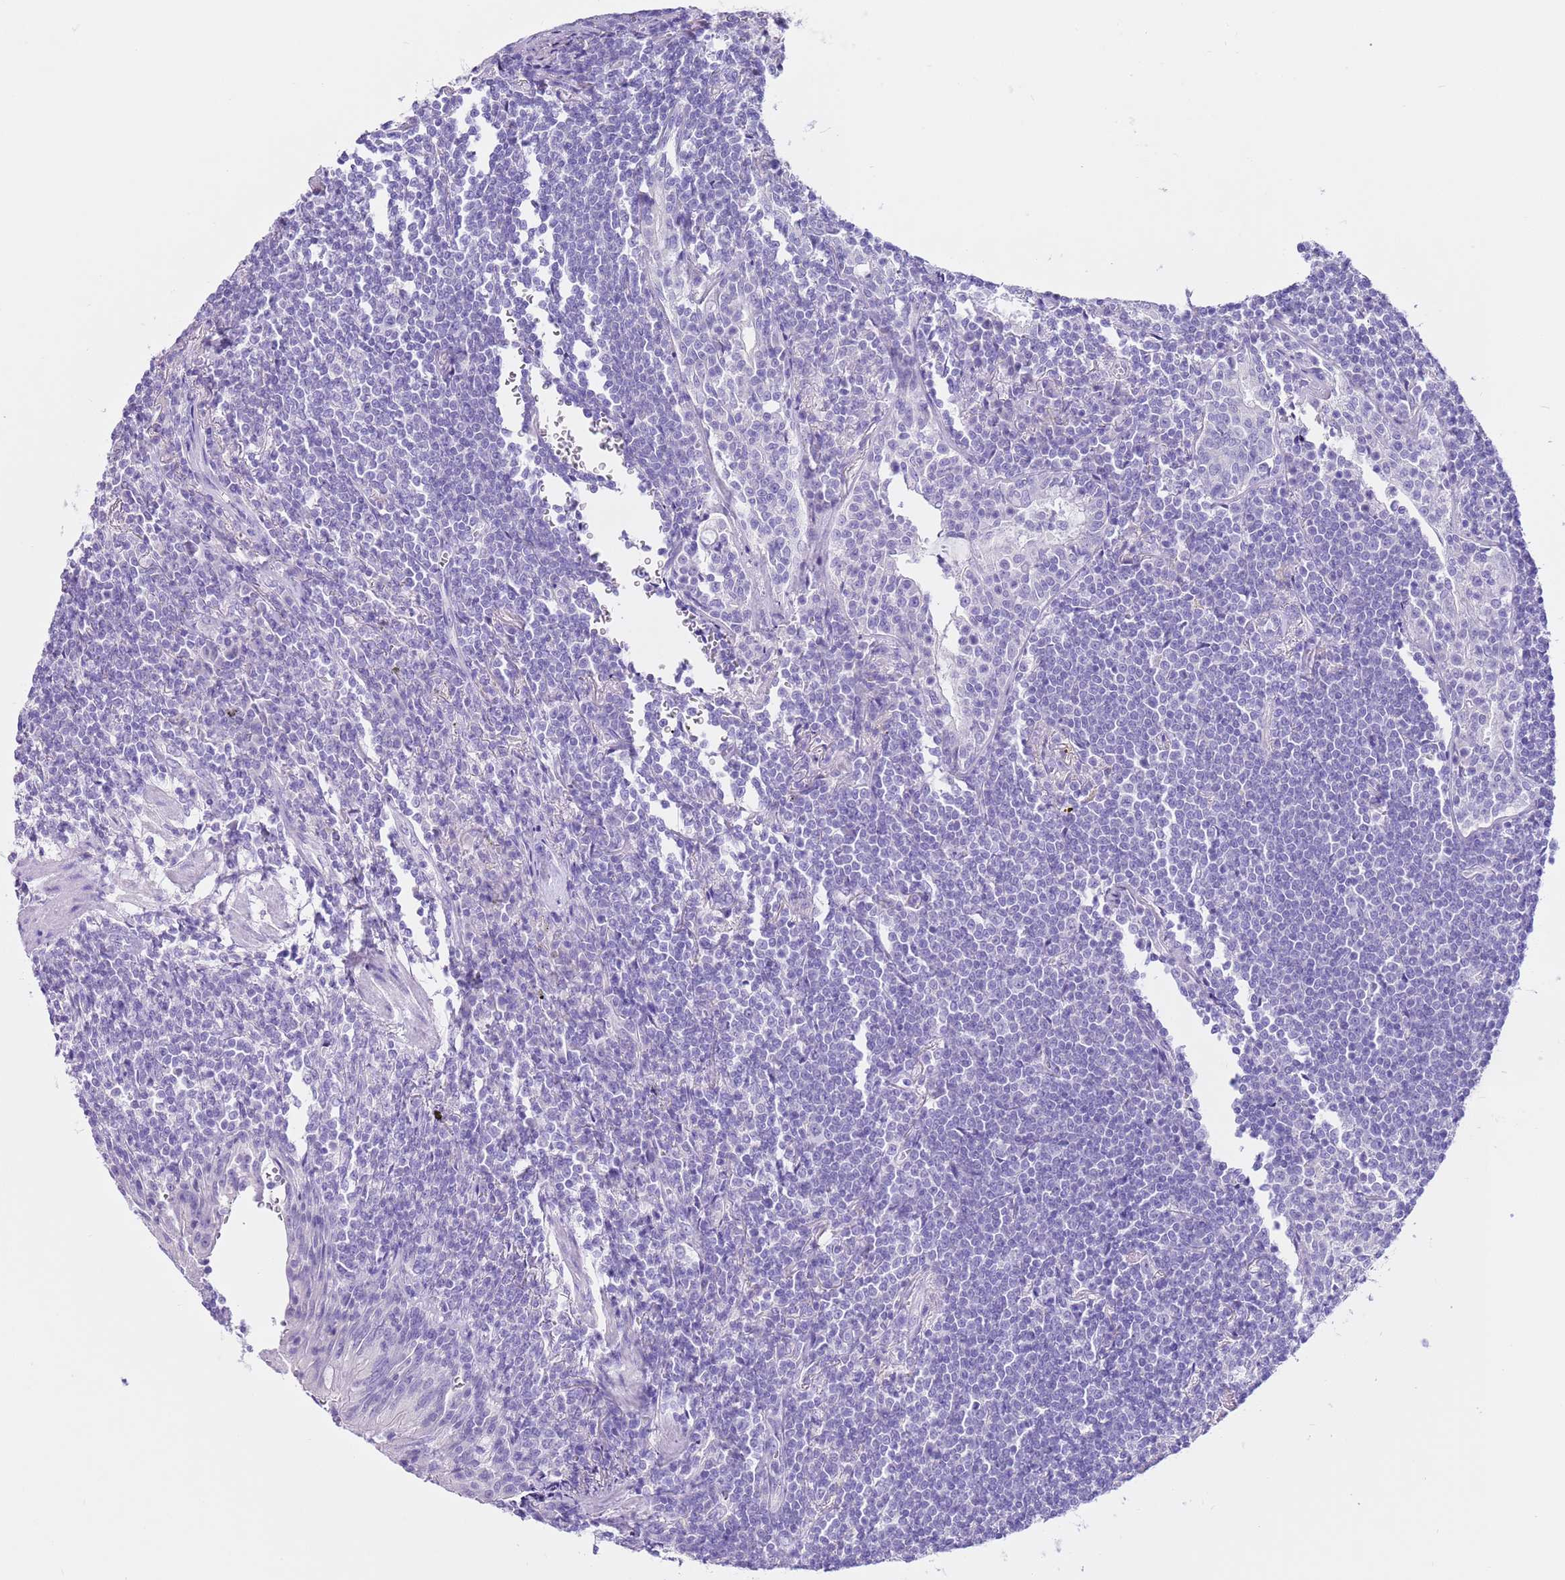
{"staining": {"intensity": "negative", "quantity": "none", "location": "none"}, "tissue": "lymphoma", "cell_type": "Tumor cells", "image_type": "cancer", "snomed": [{"axis": "morphology", "description": "Malignant lymphoma, non-Hodgkin's type, Low grade"}, {"axis": "topography", "description": "Lung"}], "caption": "A micrograph of malignant lymphoma, non-Hodgkin's type (low-grade) stained for a protein shows no brown staining in tumor cells.", "gene": "CPB1", "patient": {"sex": "female", "age": 71}}